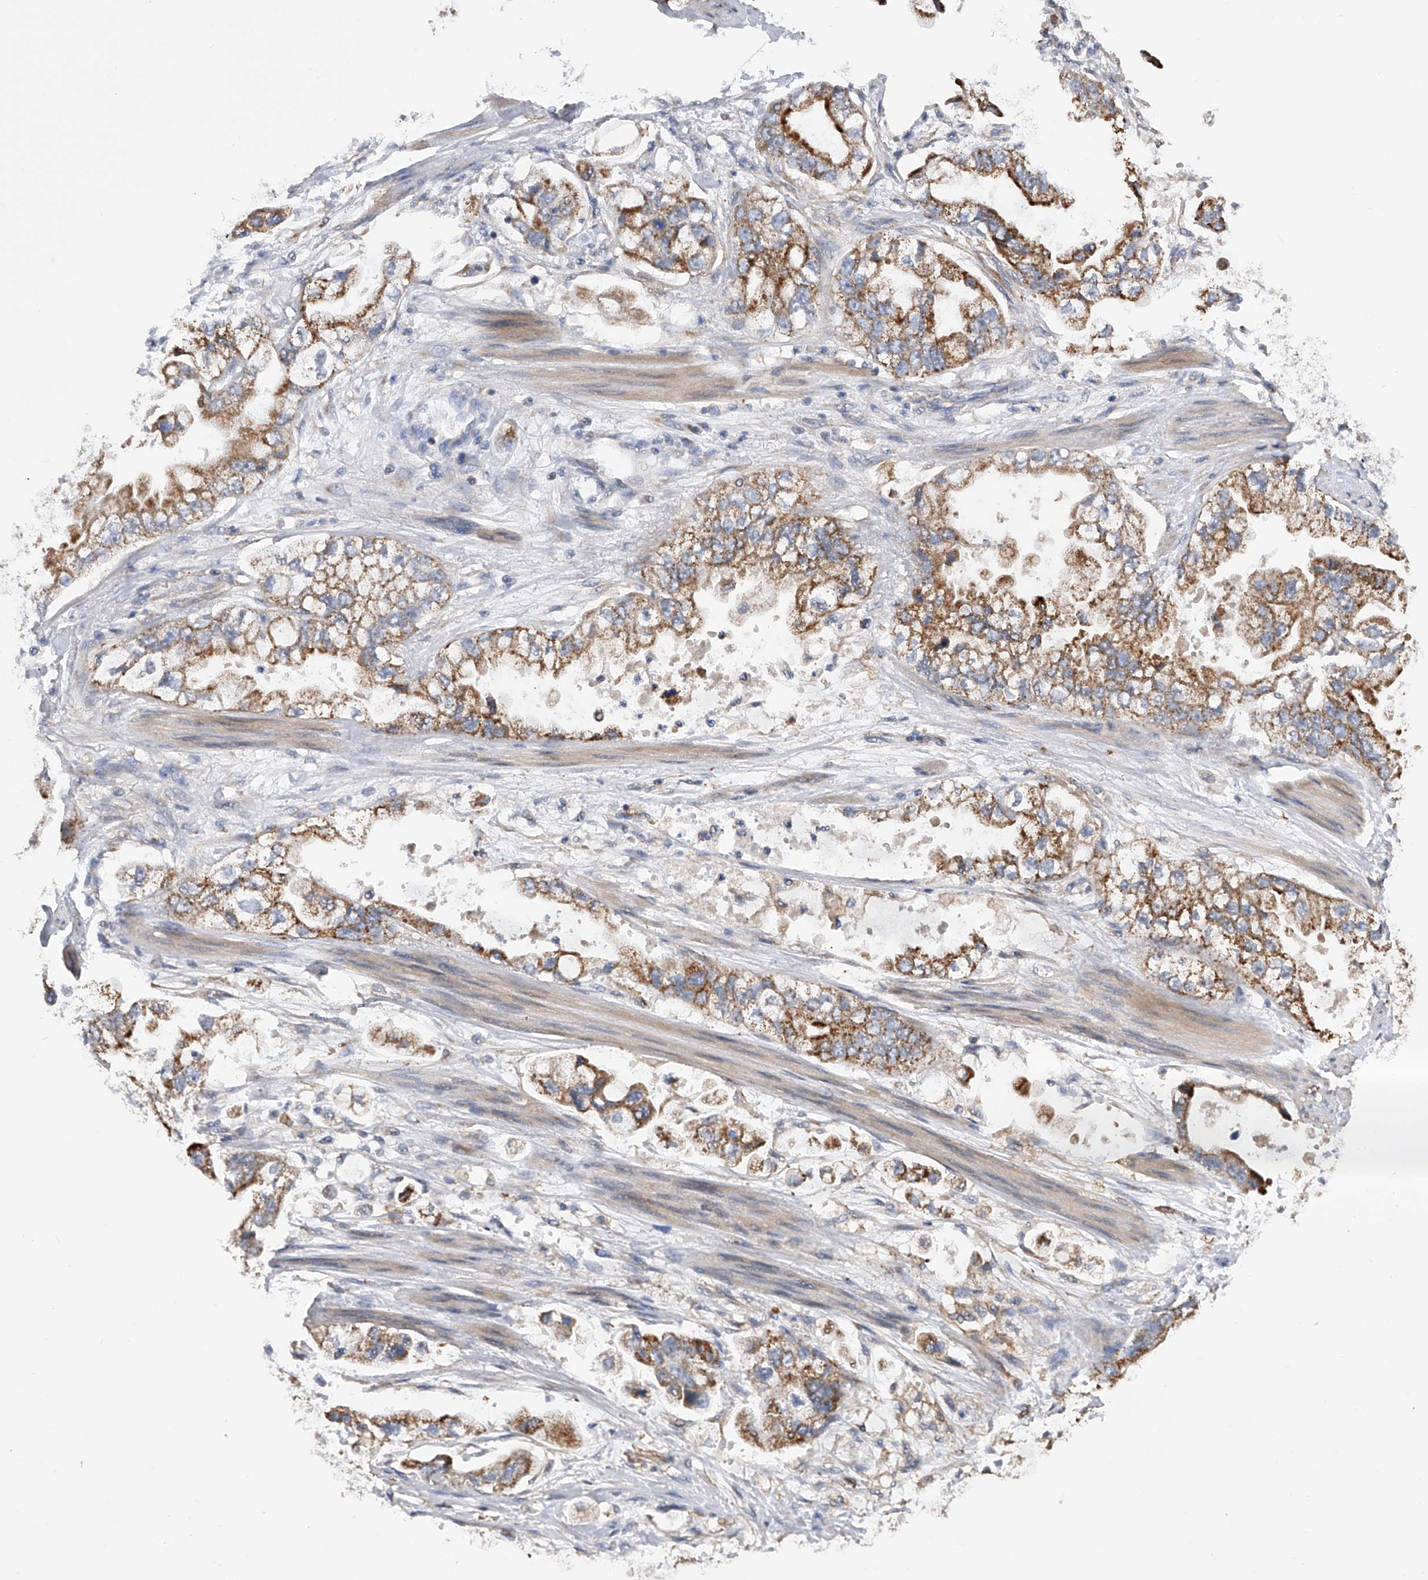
{"staining": {"intensity": "moderate", "quantity": ">75%", "location": "cytoplasmic/membranous"}, "tissue": "stomach cancer", "cell_type": "Tumor cells", "image_type": "cancer", "snomed": [{"axis": "morphology", "description": "Adenocarcinoma, NOS"}, {"axis": "topography", "description": "Stomach"}], "caption": "Moderate cytoplasmic/membranous protein staining is seen in about >75% of tumor cells in stomach adenocarcinoma.", "gene": "PDSS2", "patient": {"sex": "male", "age": 62}}